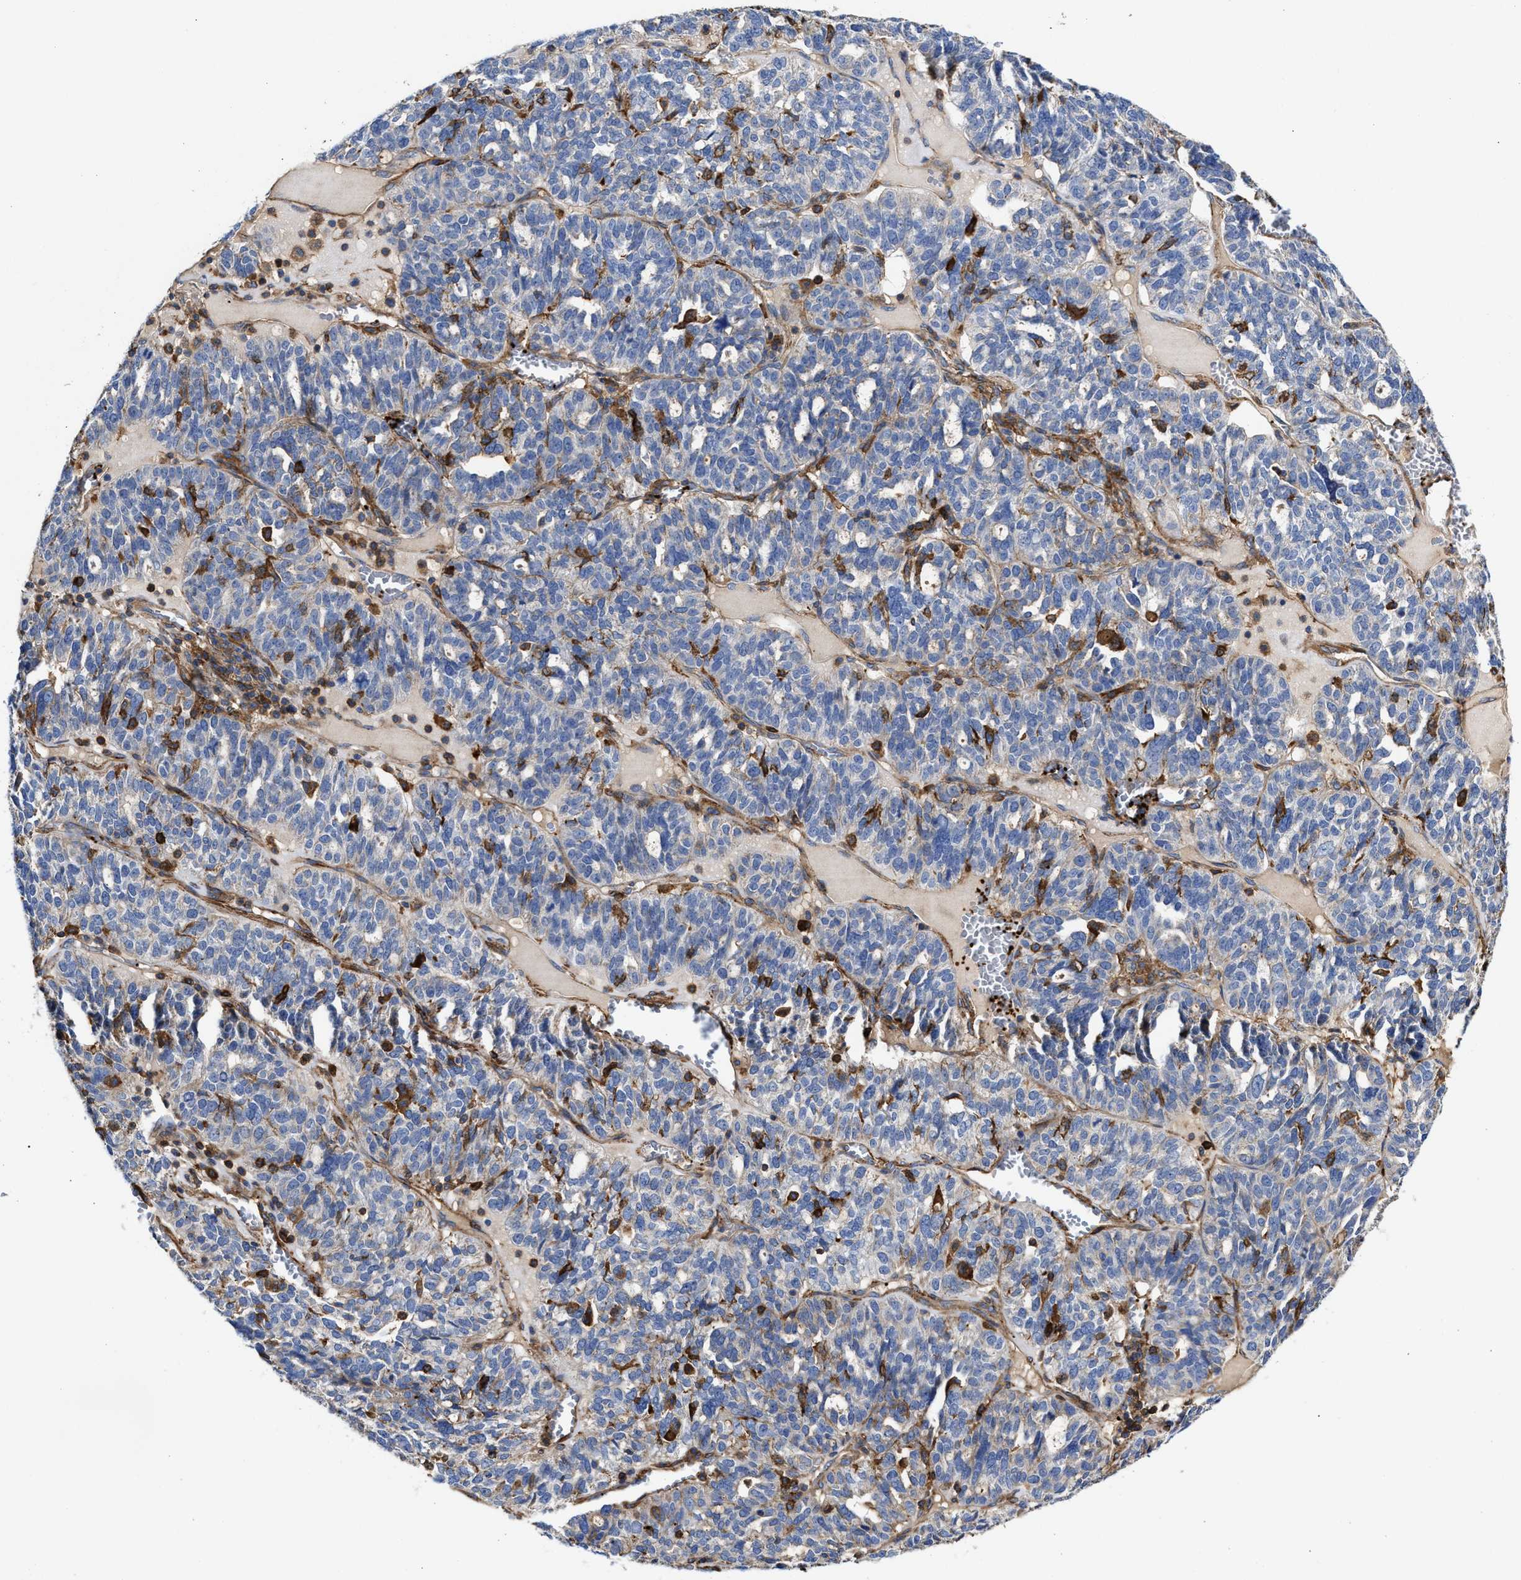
{"staining": {"intensity": "negative", "quantity": "none", "location": "none"}, "tissue": "ovarian cancer", "cell_type": "Tumor cells", "image_type": "cancer", "snomed": [{"axis": "morphology", "description": "Cystadenocarcinoma, serous, NOS"}, {"axis": "topography", "description": "Ovary"}], "caption": "The immunohistochemistry (IHC) image has no significant positivity in tumor cells of serous cystadenocarcinoma (ovarian) tissue. (Immunohistochemistry (ihc), brightfield microscopy, high magnification).", "gene": "HS3ST5", "patient": {"sex": "female", "age": 59}}